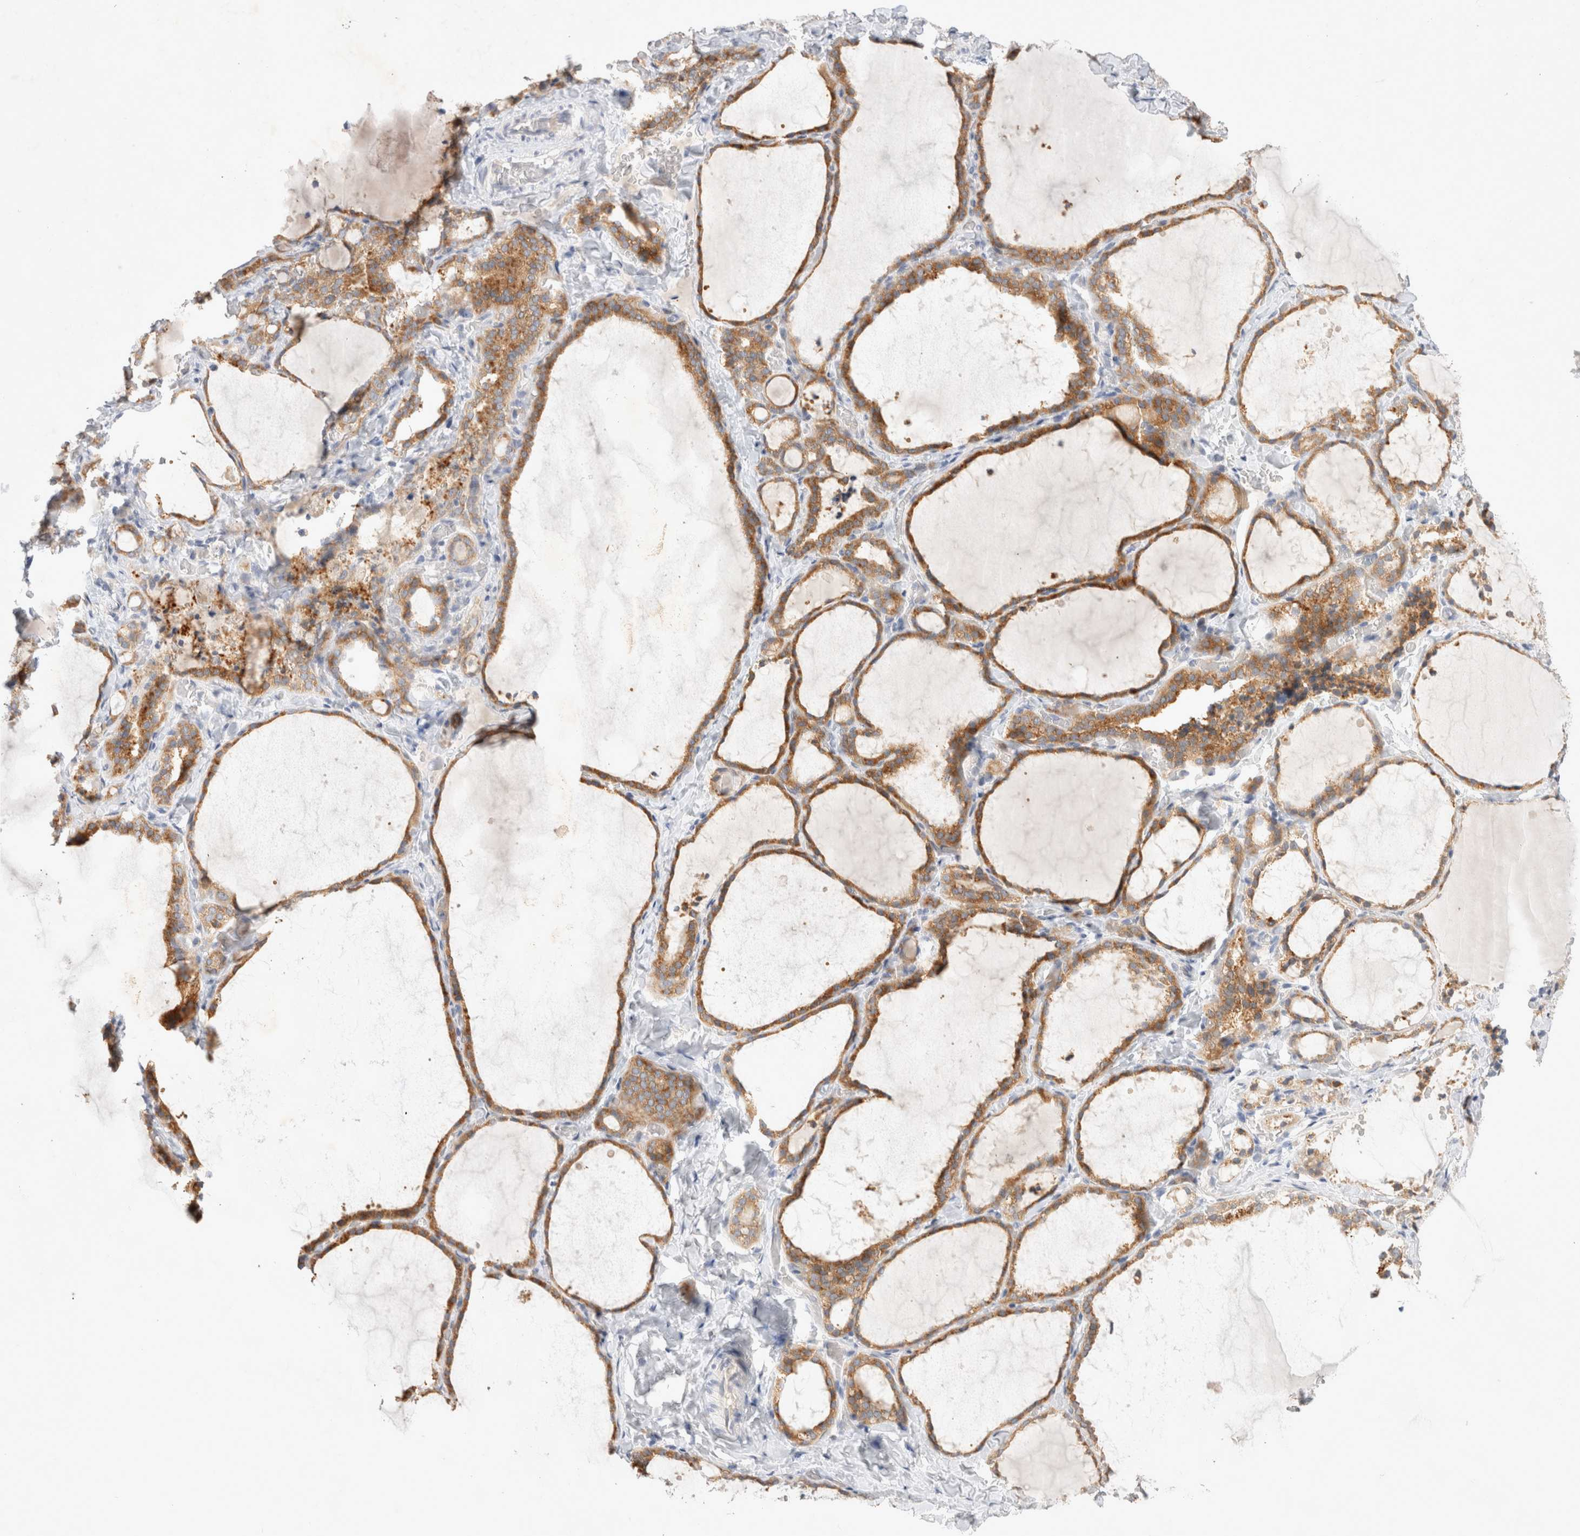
{"staining": {"intensity": "moderate", "quantity": ">75%", "location": "cytoplasmic/membranous"}, "tissue": "thyroid gland", "cell_type": "Glandular cells", "image_type": "normal", "snomed": [{"axis": "morphology", "description": "Normal tissue, NOS"}, {"axis": "topography", "description": "Thyroid gland"}], "caption": "High-magnification brightfield microscopy of normal thyroid gland stained with DAB (brown) and counterstained with hematoxylin (blue). glandular cells exhibit moderate cytoplasmic/membranous expression is identified in approximately>75% of cells. The staining was performed using DAB to visualize the protein expression in brown, while the nuclei were stained in blue with hematoxylin (Magnification: 20x).", "gene": "NEDD4L", "patient": {"sex": "female", "age": 22}}